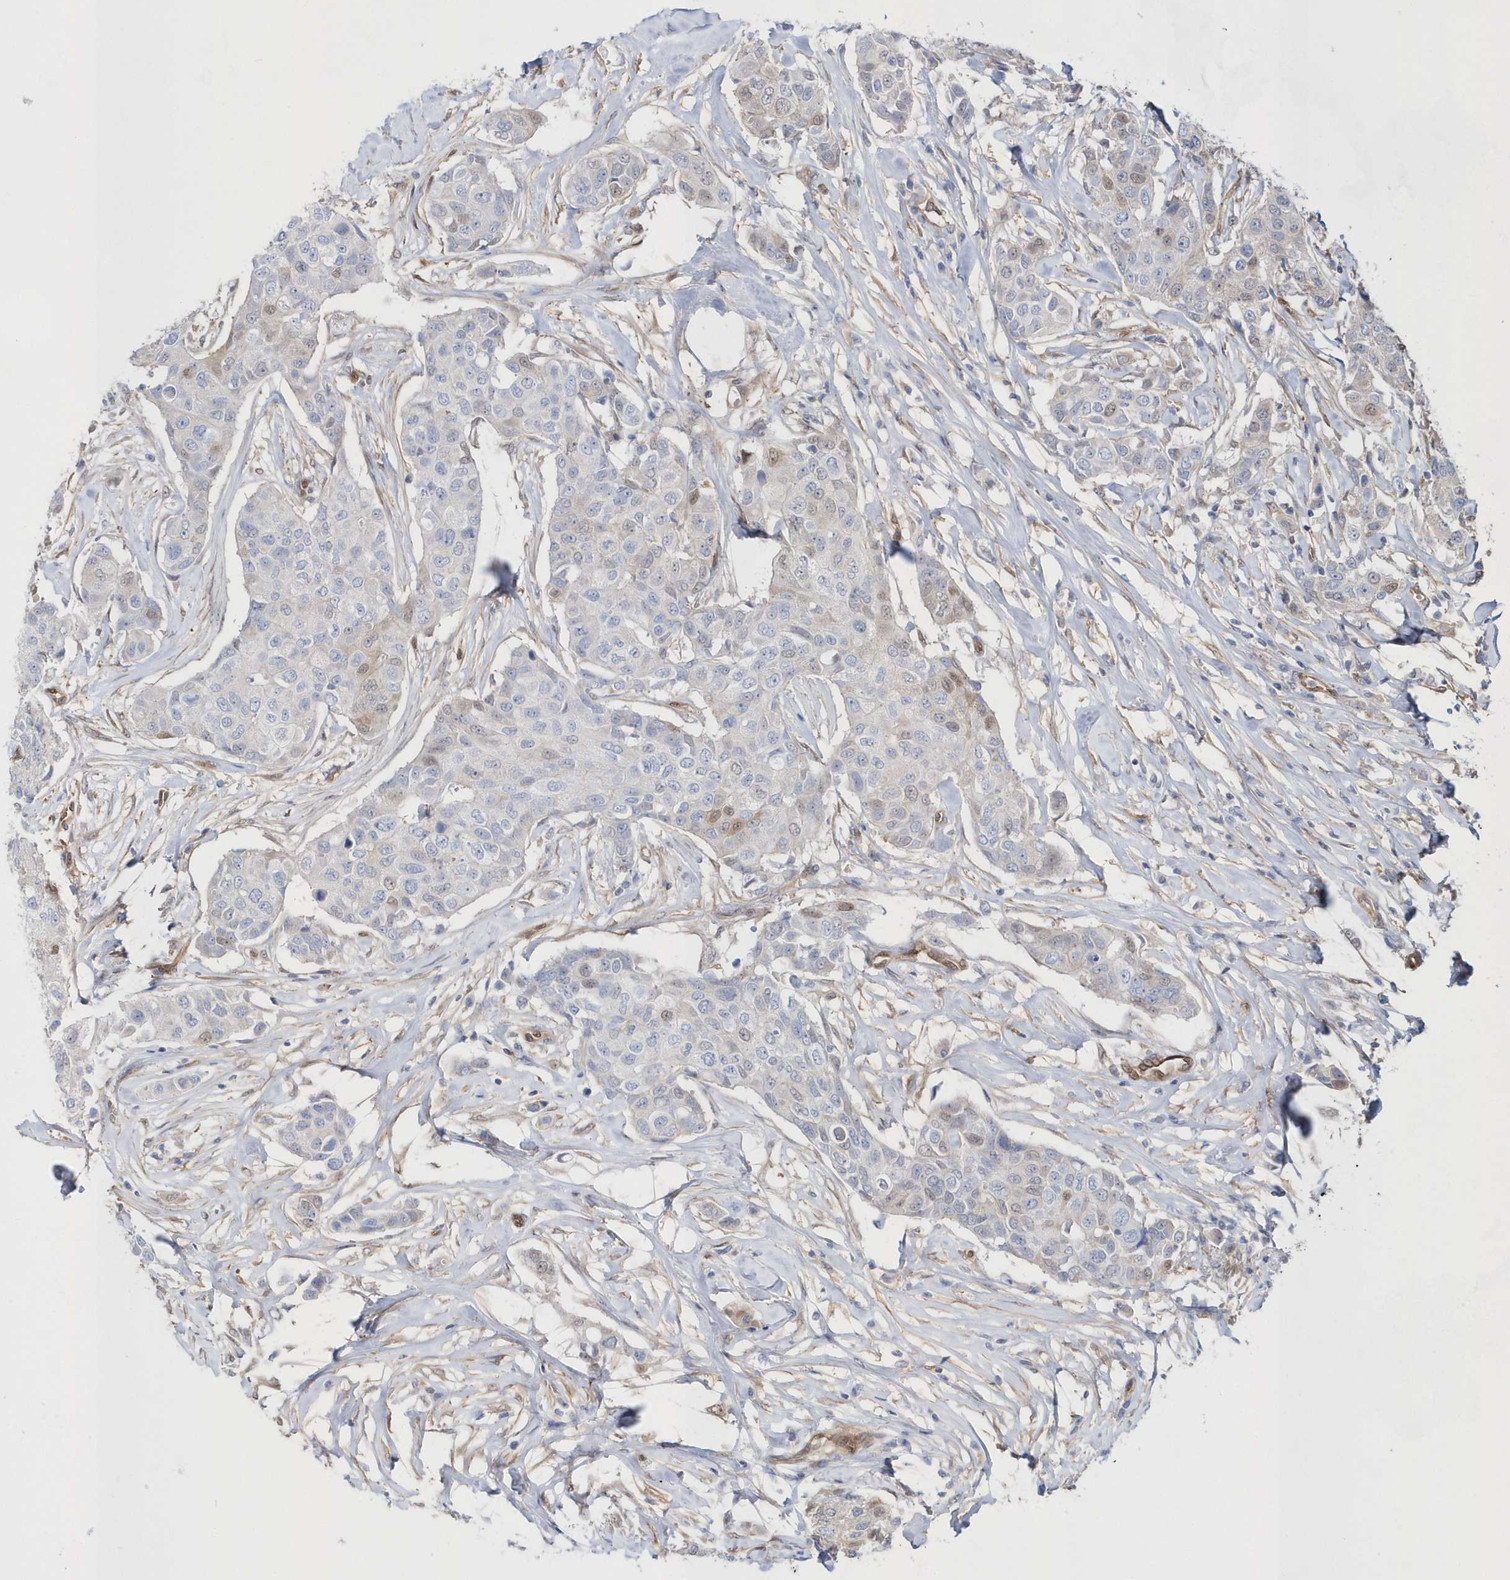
{"staining": {"intensity": "weak", "quantity": "<25%", "location": "nuclear"}, "tissue": "breast cancer", "cell_type": "Tumor cells", "image_type": "cancer", "snomed": [{"axis": "morphology", "description": "Duct carcinoma"}, {"axis": "topography", "description": "Breast"}], "caption": "This is an immunohistochemistry micrograph of breast cancer. There is no expression in tumor cells.", "gene": "BDH2", "patient": {"sex": "female", "age": 80}}